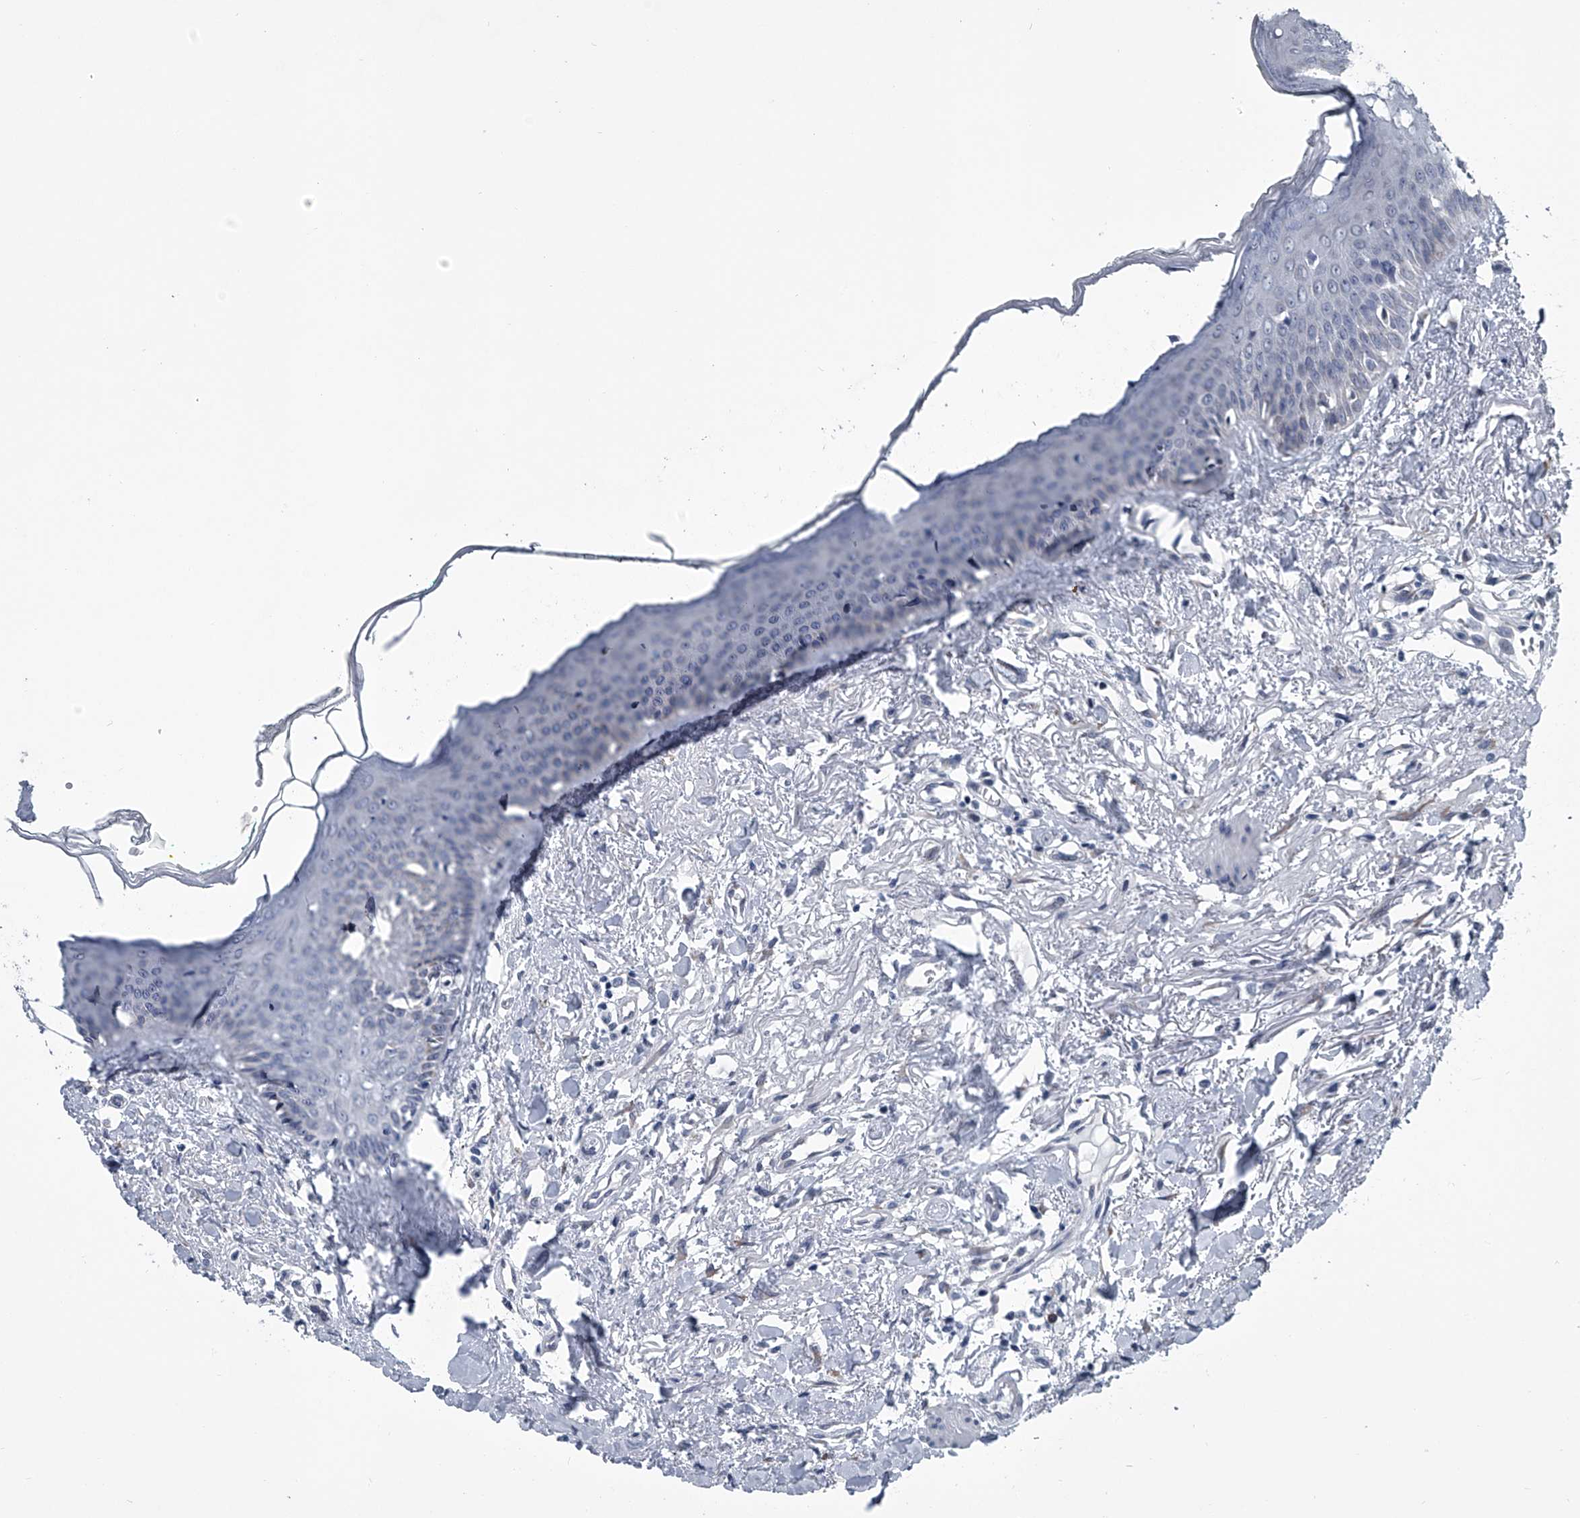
{"staining": {"intensity": "weak", "quantity": "<25%", "location": "cytoplasmic/membranous"}, "tissue": "oral mucosa", "cell_type": "Squamous epithelial cells", "image_type": "normal", "snomed": [{"axis": "morphology", "description": "Normal tissue, NOS"}, {"axis": "topography", "description": "Oral tissue"}], "caption": "Immunohistochemical staining of normal human oral mucosa displays no significant expression in squamous epithelial cells.", "gene": "PPP2R5D", "patient": {"sex": "female", "age": 70}}